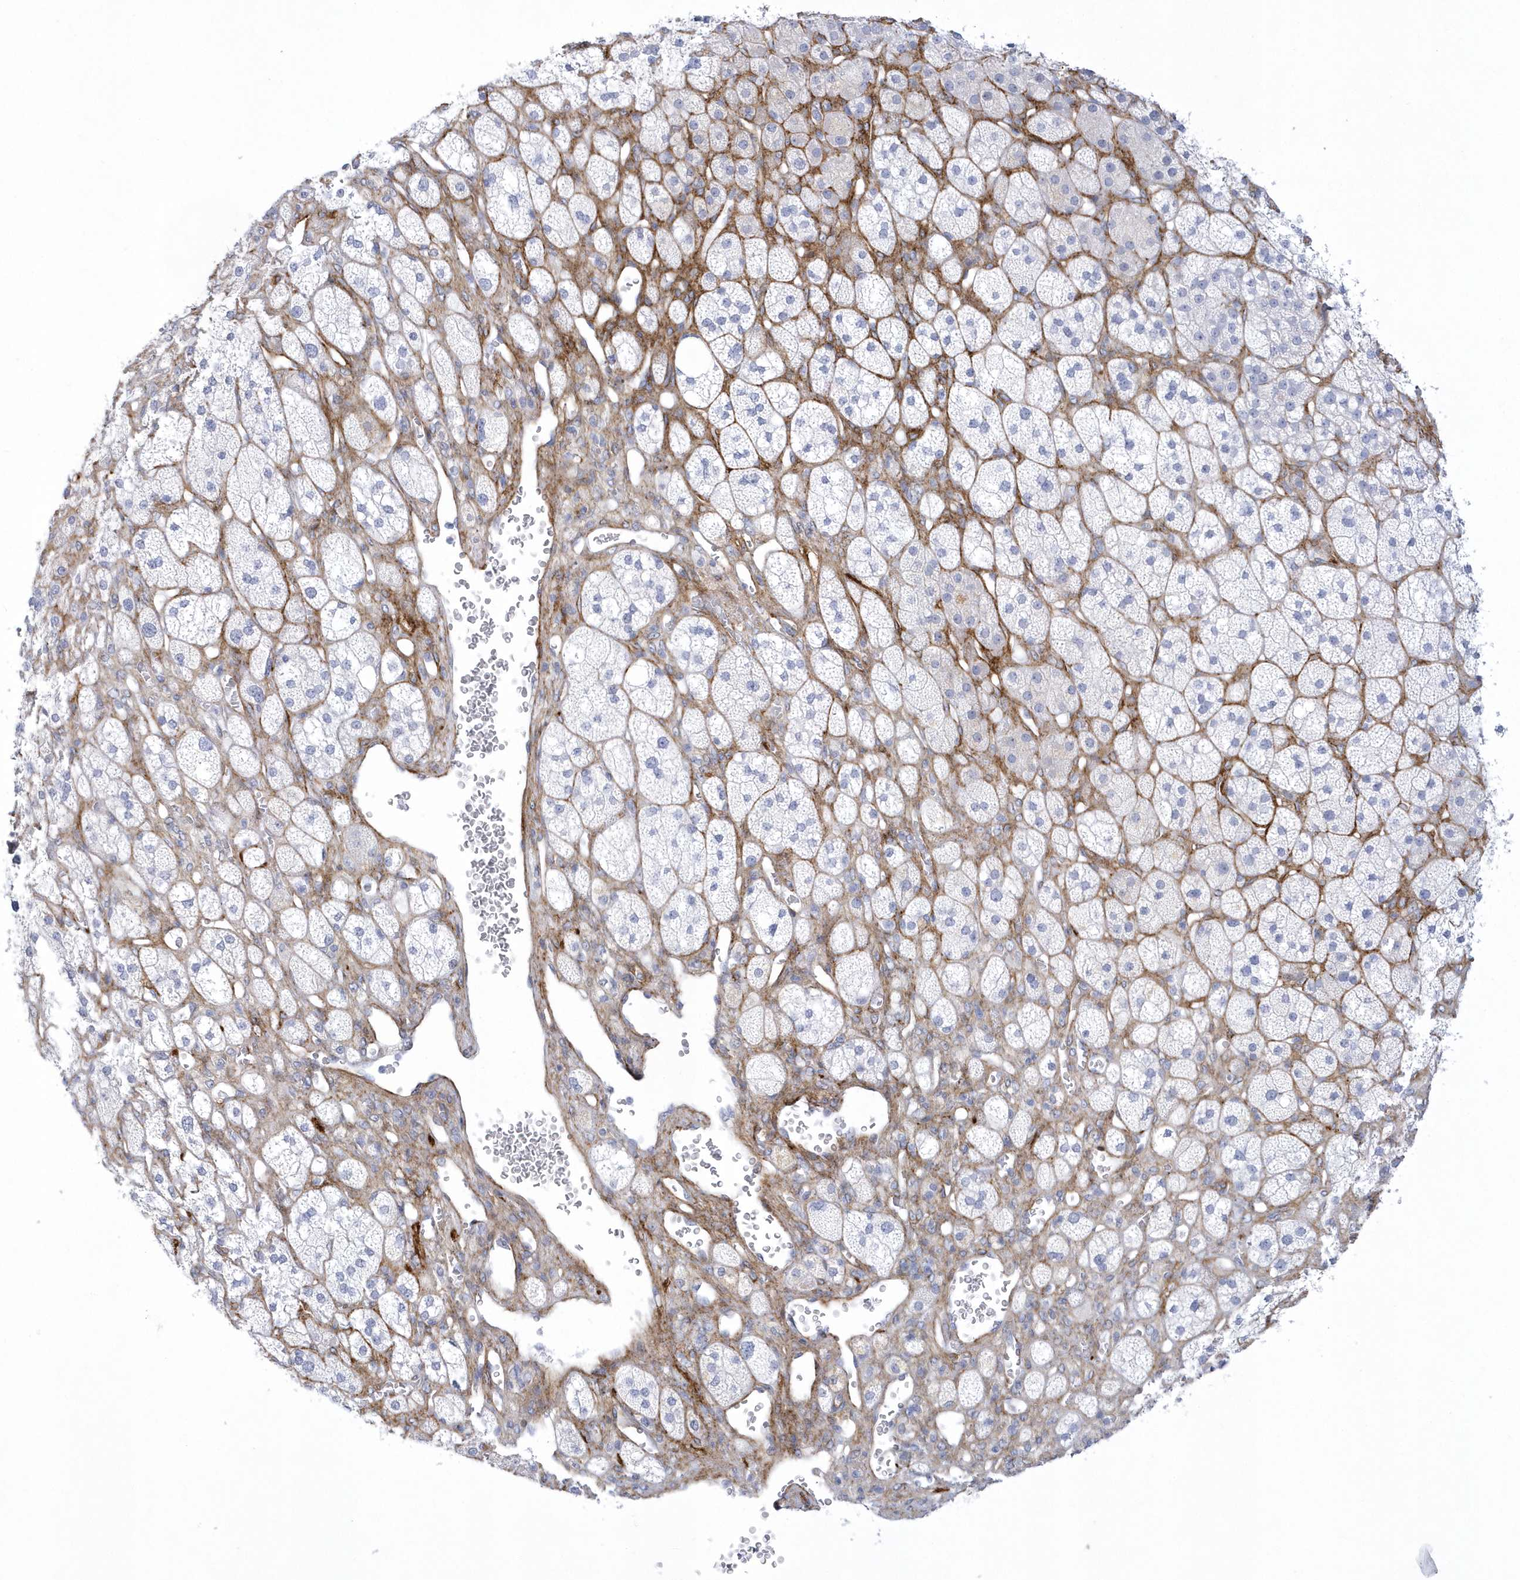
{"staining": {"intensity": "negative", "quantity": "none", "location": "none"}, "tissue": "adrenal gland", "cell_type": "Glandular cells", "image_type": "normal", "snomed": [{"axis": "morphology", "description": "Normal tissue, NOS"}, {"axis": "topography", "description": "Adrenal gland"}], "caption": "IHC photomicrograph of benign human adrenal gland stained for a protein (brown), which reveals no staining in glandular cells. Brightfield microscopy of IHC stained with DAB (brown) and hematoxylin (blue), captured at high magnification.", "gene": "WDR27", "patient": {"sex": "male", "age": 61}}